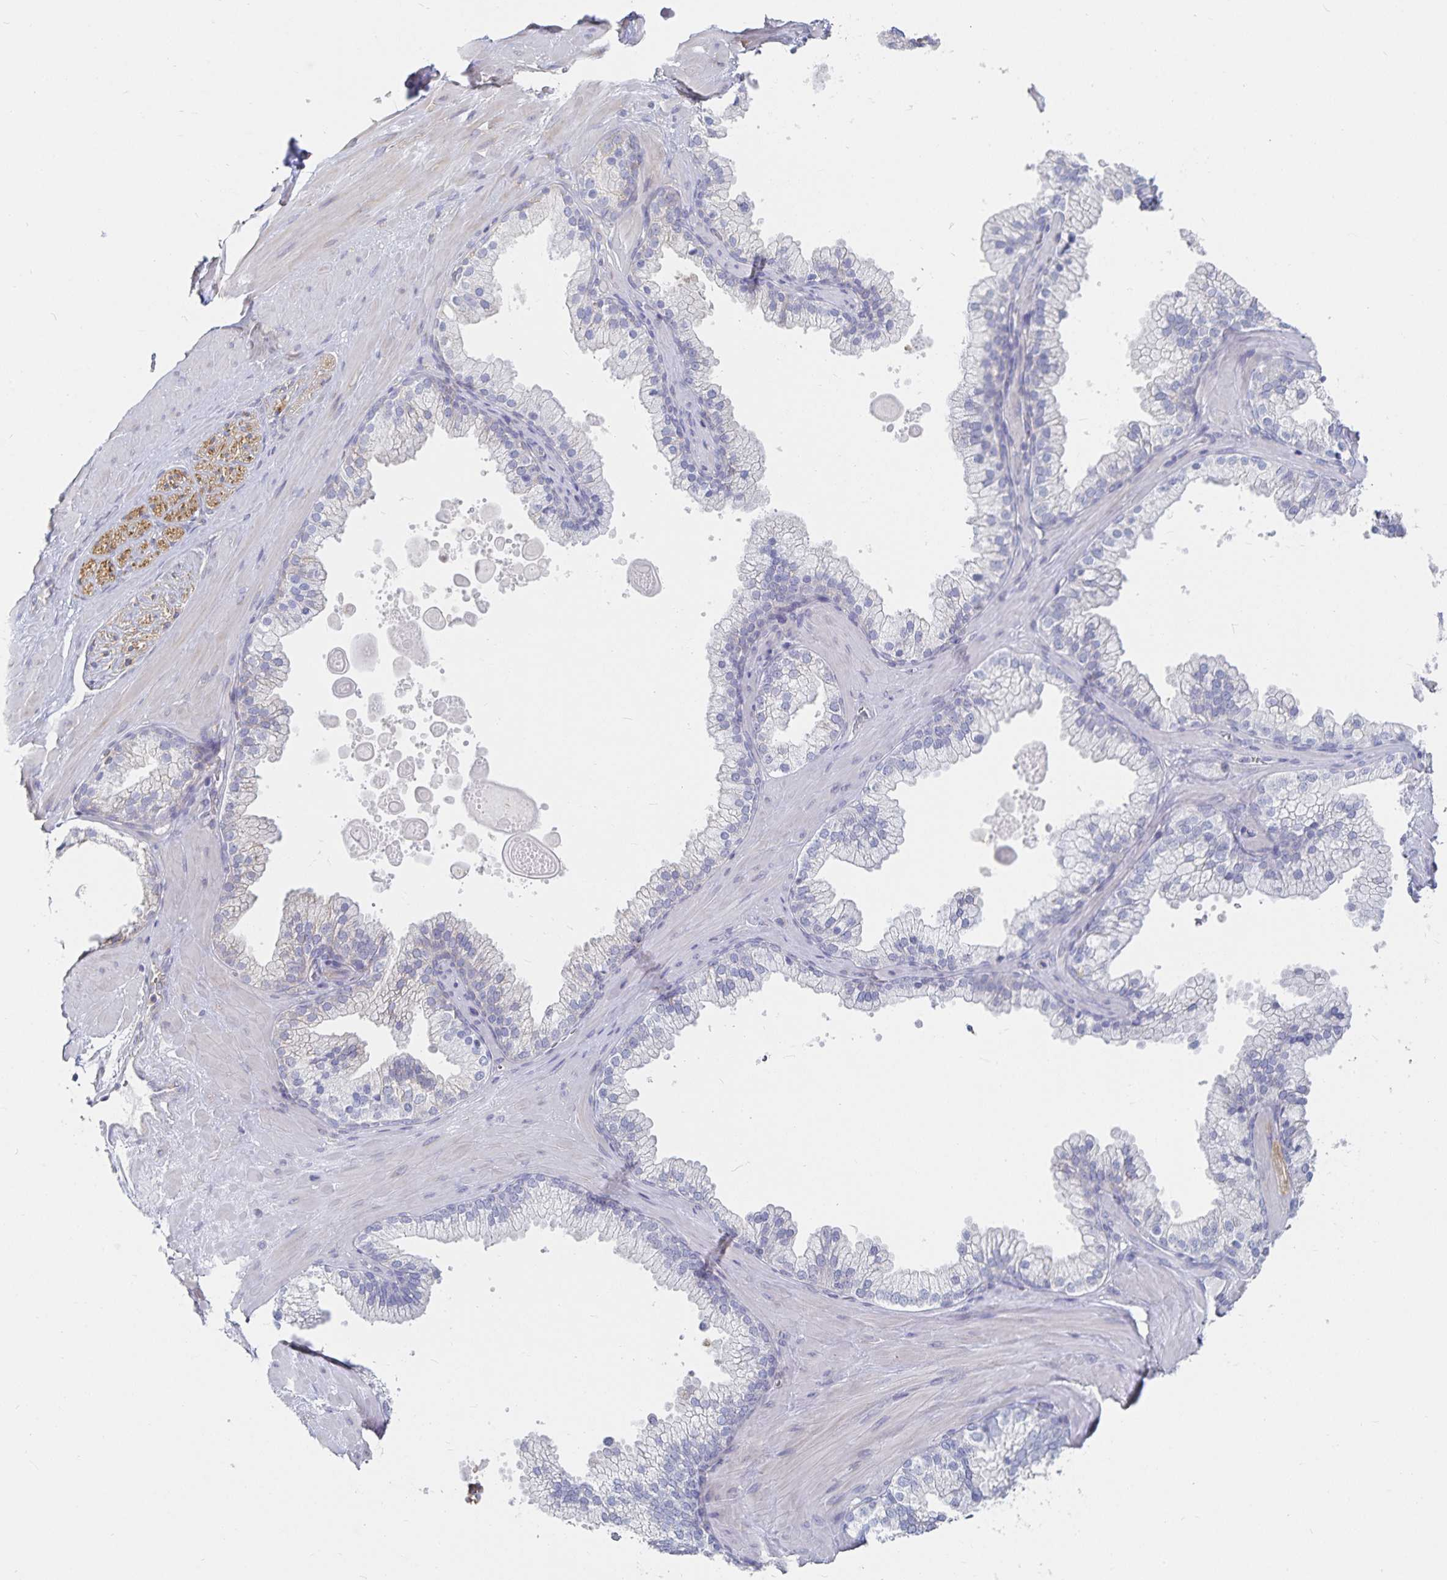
{"staining": {"intensity": "negative", "quantity": "none", "location": "none"}, "tissue": "adipose tissue", "cell_type": "Adipocytes", "image_type": "normal", "snomed": [{"axis": "morphology", "description": "Normal tissue, NOS"}, {"axis": "topography", "description": "Prostate"}, {"axis": "topography", "description": "Peripheral nerve tissue"}], "caption": "Immunohistochemistry of unremarkable human adipose tissue demonstrates no expression in adipocytes. The staining is performed using DAB (3,3'-diaminobenzidine) brown chromogen with nuclei counter-stained in using hematoxylin.", "gene": "SFTPA1", "patient": {"sex": "male", "age": 61}}